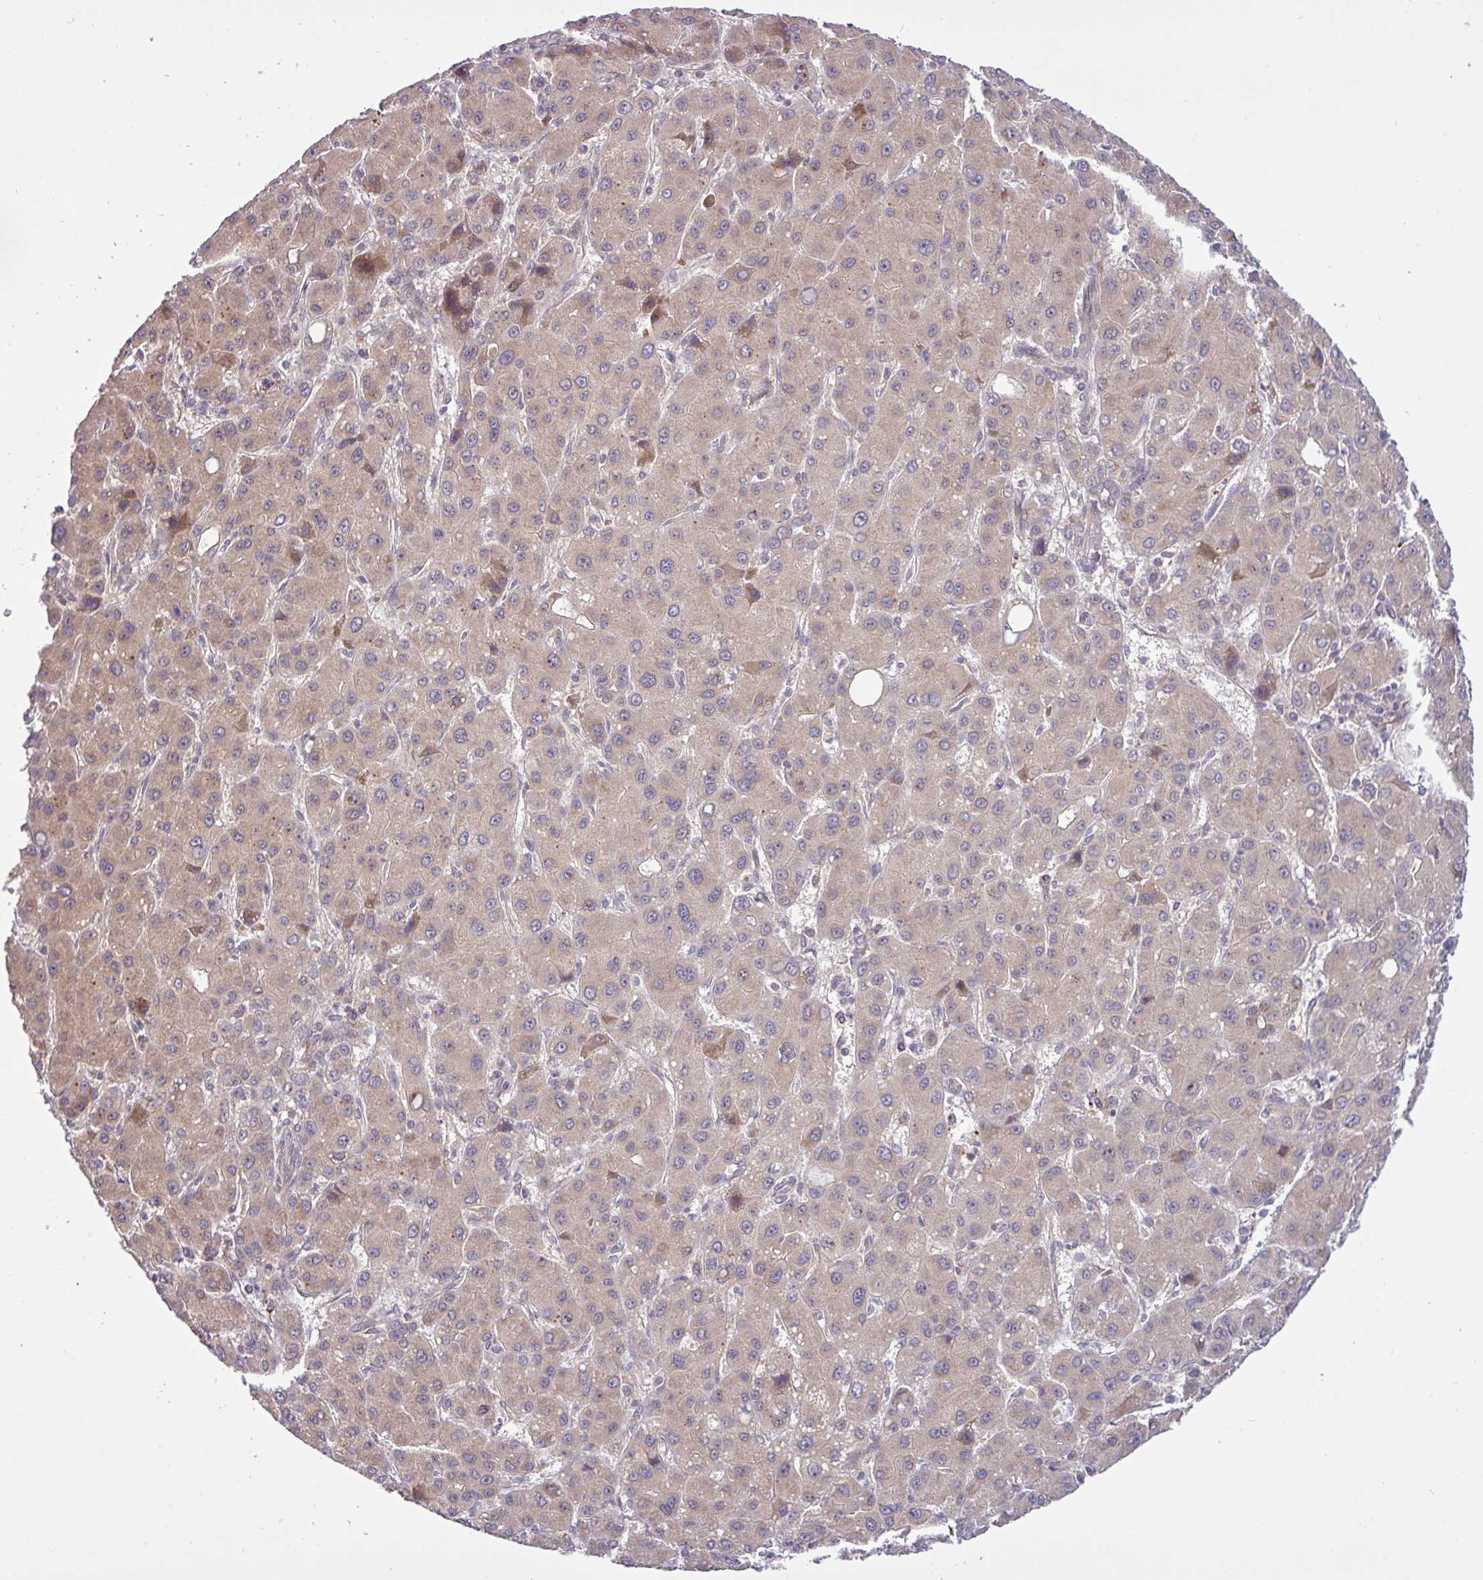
{"staining": {"intensity": "weak", "quantity": ">75%", "location": "cytoplasmic/membranous"}, "tissue": "liver cancer", "cell_type": "Tumor cells", "image_type": "cancer", "snomed": [{"axis": "morphology", "description": "Carcinoma, Hepatocellular, NOS"}, {"axis": "topography", "description": "Liver"}], "caption": "Weak cytoplasmic/membranous protein staining is appreciated in approximately >75% of tumor cells in liver hepatocellular carcinoma. (Brightfield microscopy of DAB IHC at high magnification).", "gene": "TM2D2", "patient": {"sex": "male", "age": 55}}